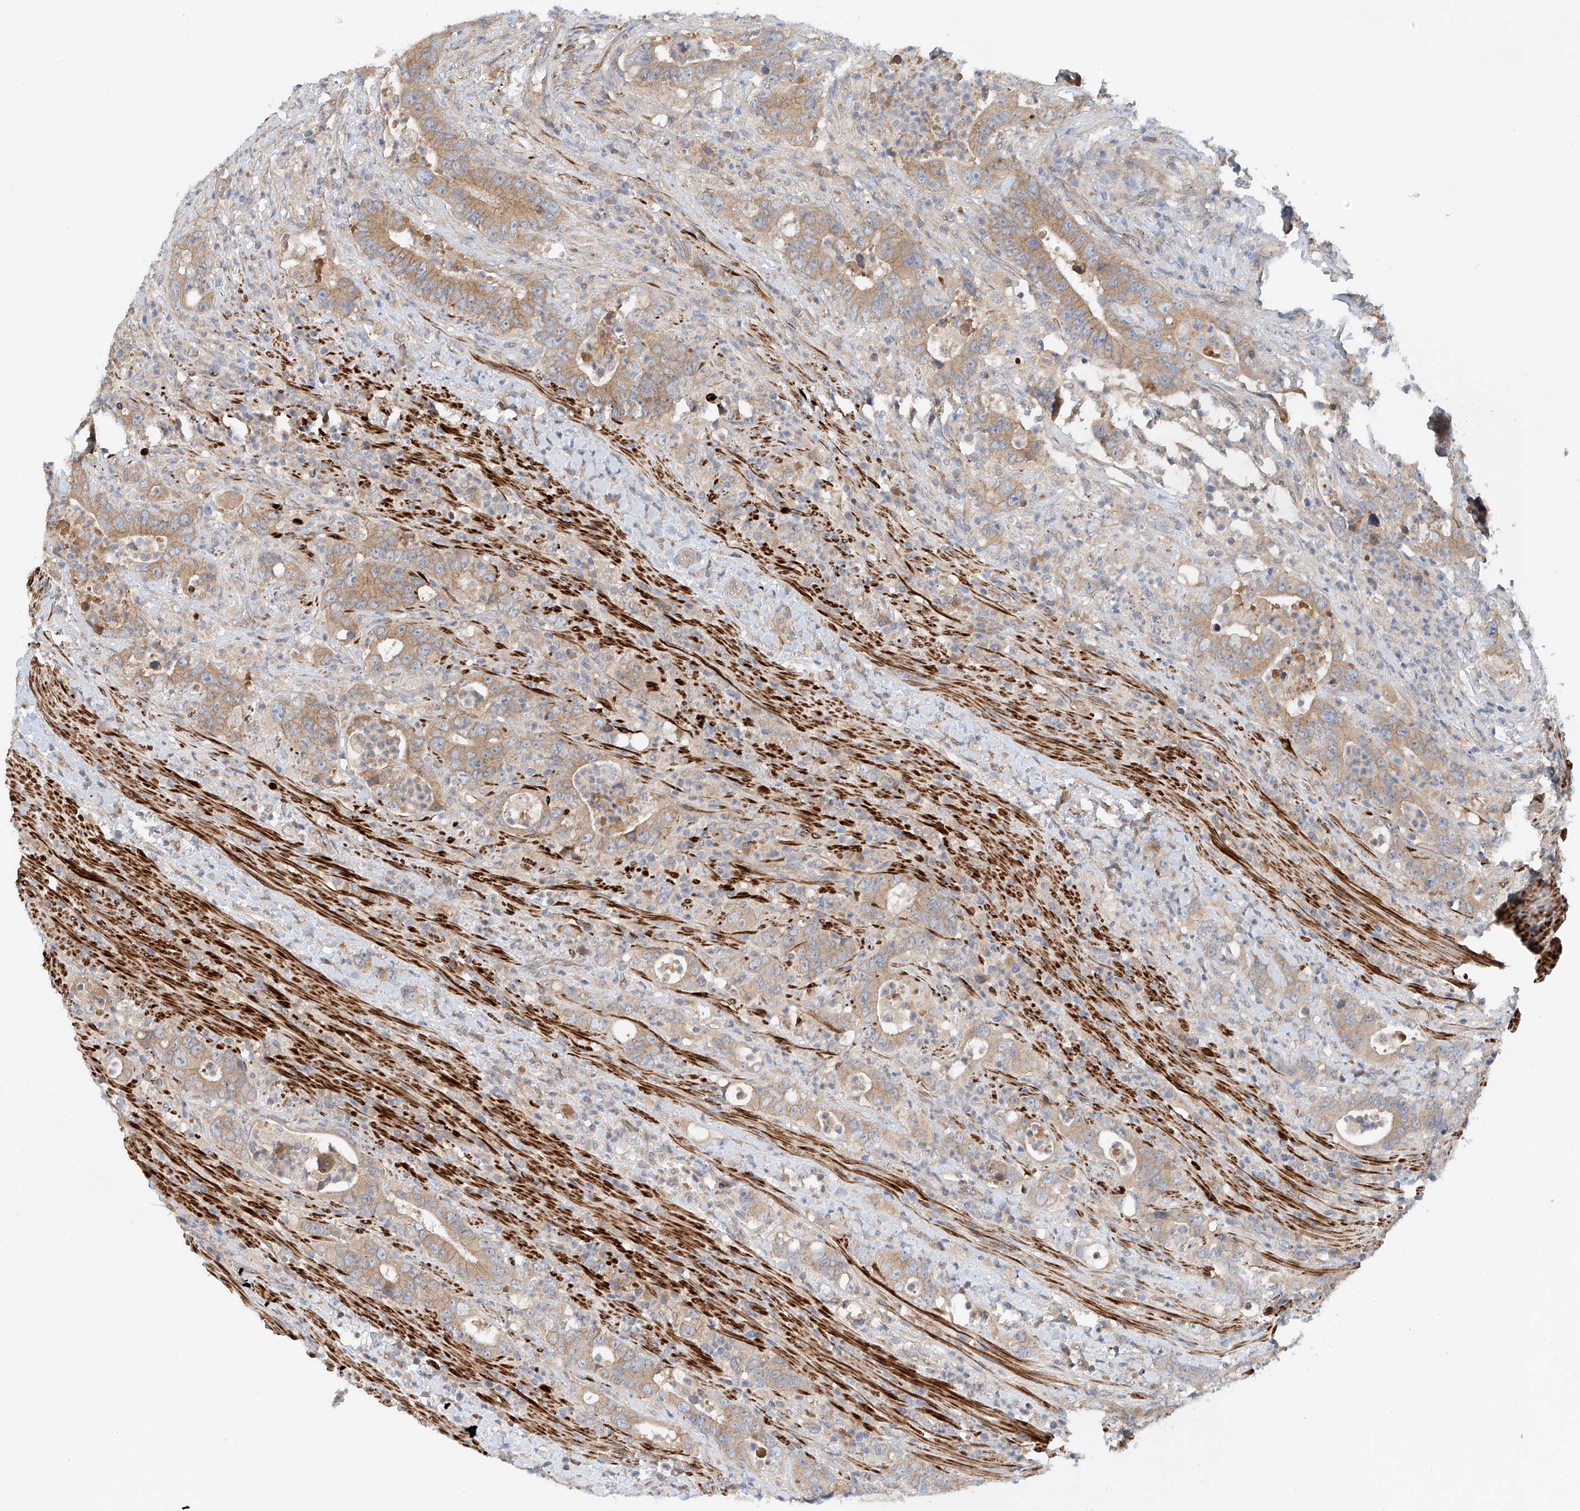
{"staining": {"intensity": "moderate", "quantity": "25%-75%", "location": "cytoplasmic/membranous"}, "tissue": "colorectal cancer", "cell_type": "Tumor cells", "image_type": "cancer", "snomed": [{"axis": "morphology", "description": "Adenocarcinoma, NOS"}, {"axis": "topography", "description": "Colon"}], "caption": "Protein staining by IHC demonstrates moderate cytoplasmic/membranous expression in about 25%-75% of tumor cells in adenocarcinoma (colorectal).", "gene": "LYRM9", "patient": {"sex": "female", "age": 75}}